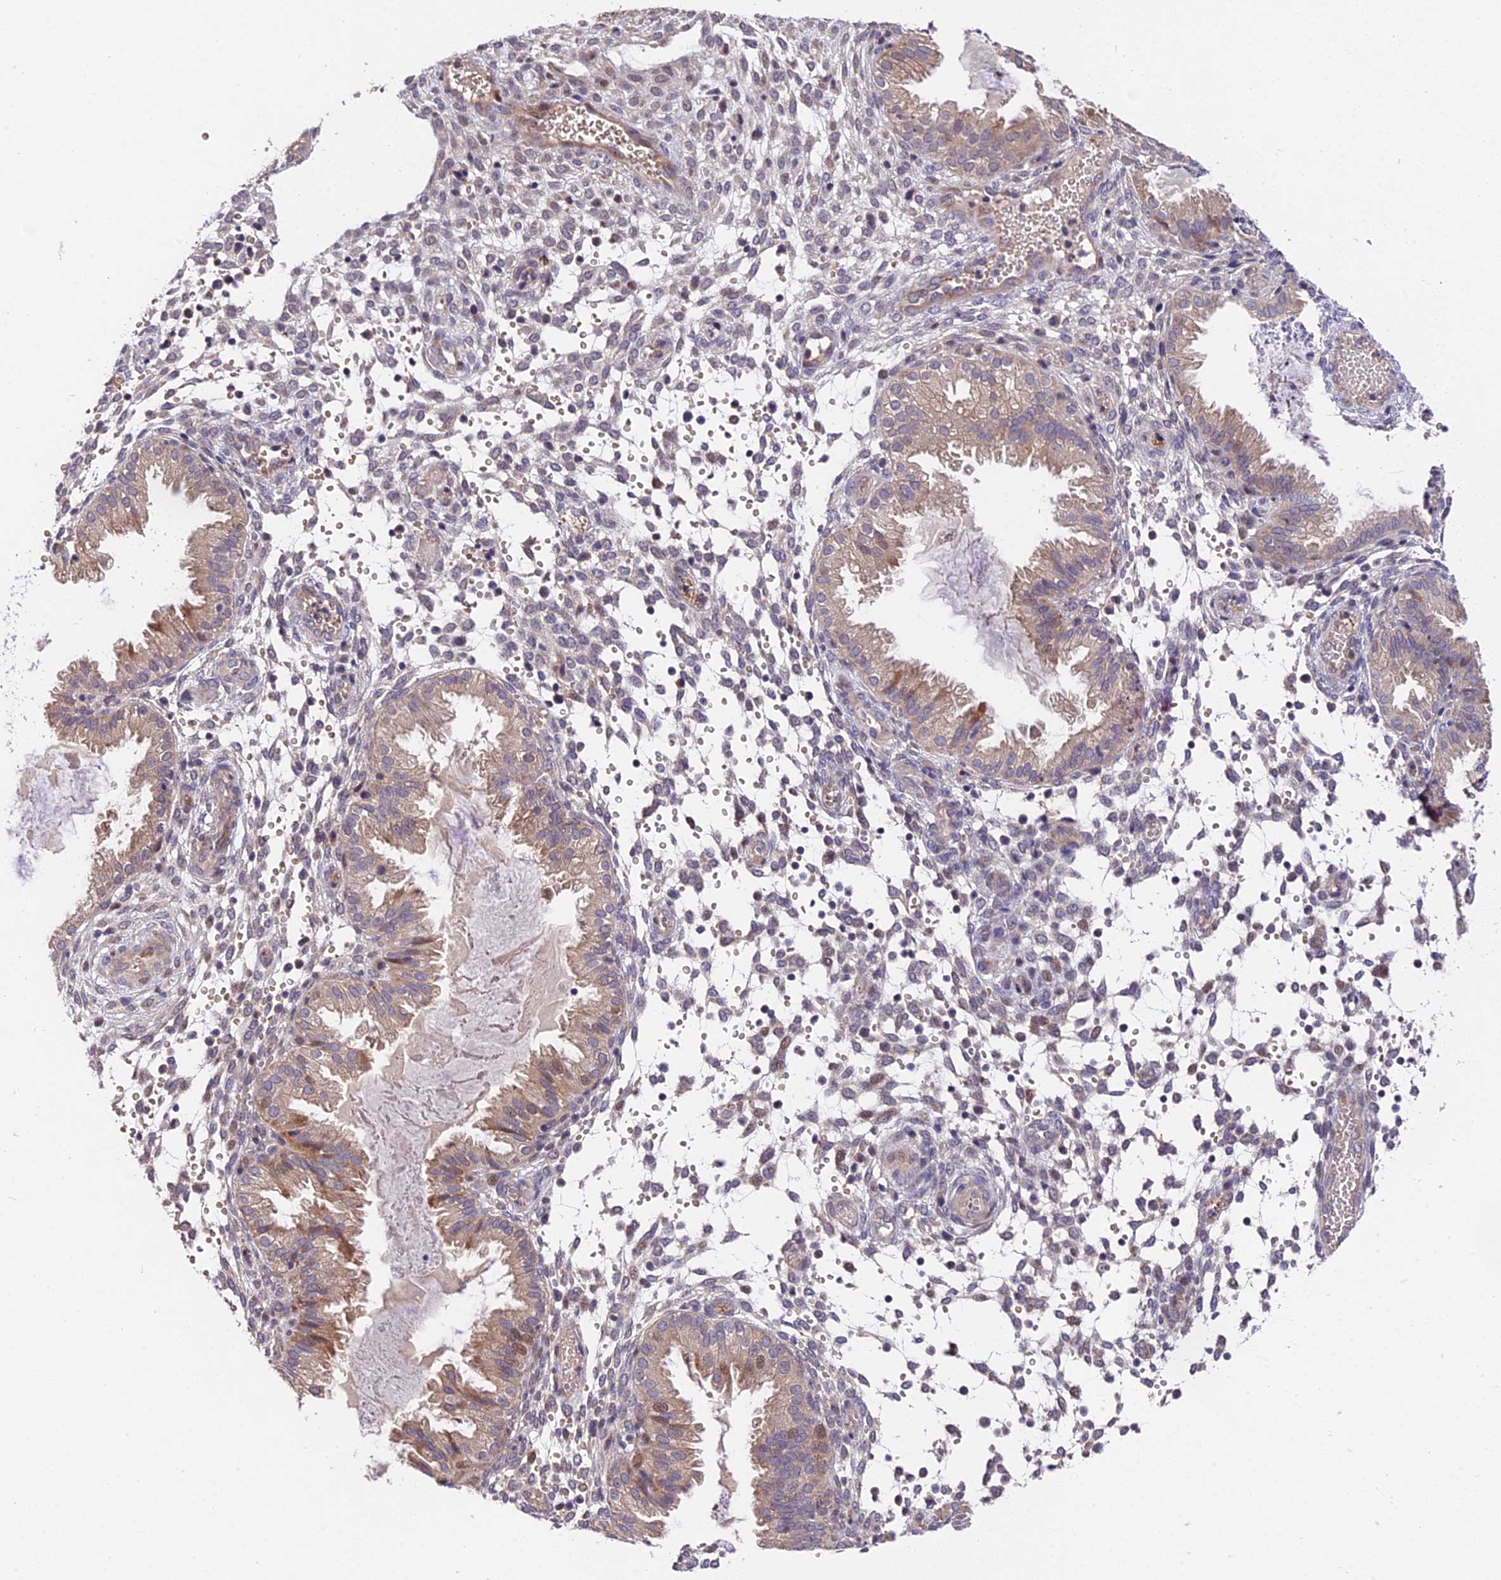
{"staining": {"intensity": "negative", "quantity": "none", "location": "none"}, "tissue": "endometrium", "cell_type": "Cells in endometrial stroma", "image_type": "normal", "snomed": [{"axis": "morphology", "description": "Normal tissue, NOS"}, {"axis": "topography", "description": "Endometrium"}], "caption": "A histopathology image of human endometrium is negative for staining in cells in endometrial stroma. (Stains: DAB immunohistochemistry (IHC) with hematoxylin counter stain, Microscopy: brightfield microscopy at high magnification).", "gene": "TRMT1", "patient": {"sex": "female", "age": 33}}